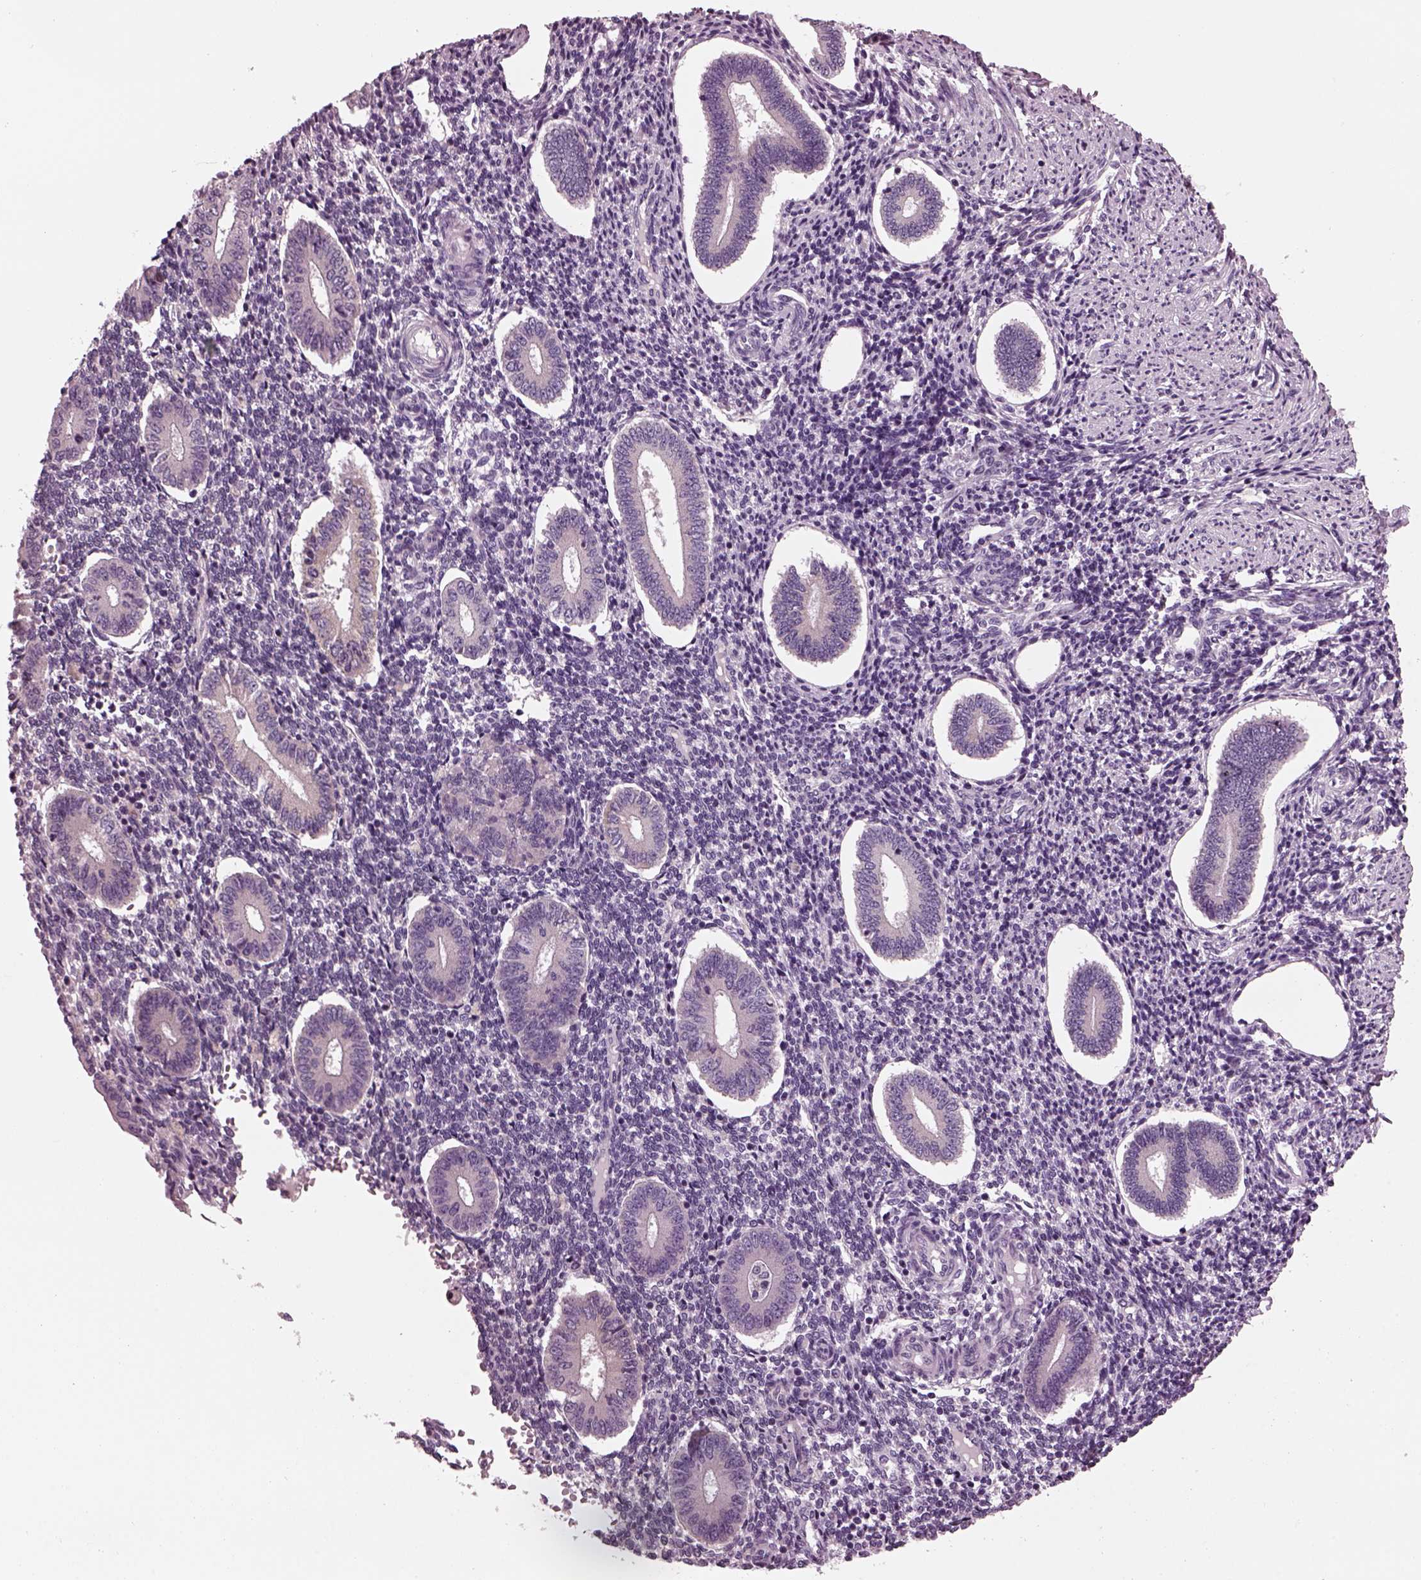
{"staining": {"intensity": "negative", "quantity": "none", "location": "none"}, "tissue": "endometrium", "cell_type": "Cells in endometrial stroma", "image_type": "normal", "snomed": [{"axis": "morphology", "description": "Normal tissue, NOS"}, {"axis": "topography", "description": "Endometrium"}], "caption": "Photomicrograph shows no protein staining in cells in endometrial stroma of benign endometrium. Brightfield microscopy of IHC stained with DAB (brown) and hematoxylin (blue), captured at high magnification.", "gene": "AP4M1", "patient": {"sex": "female", "age": 40}}